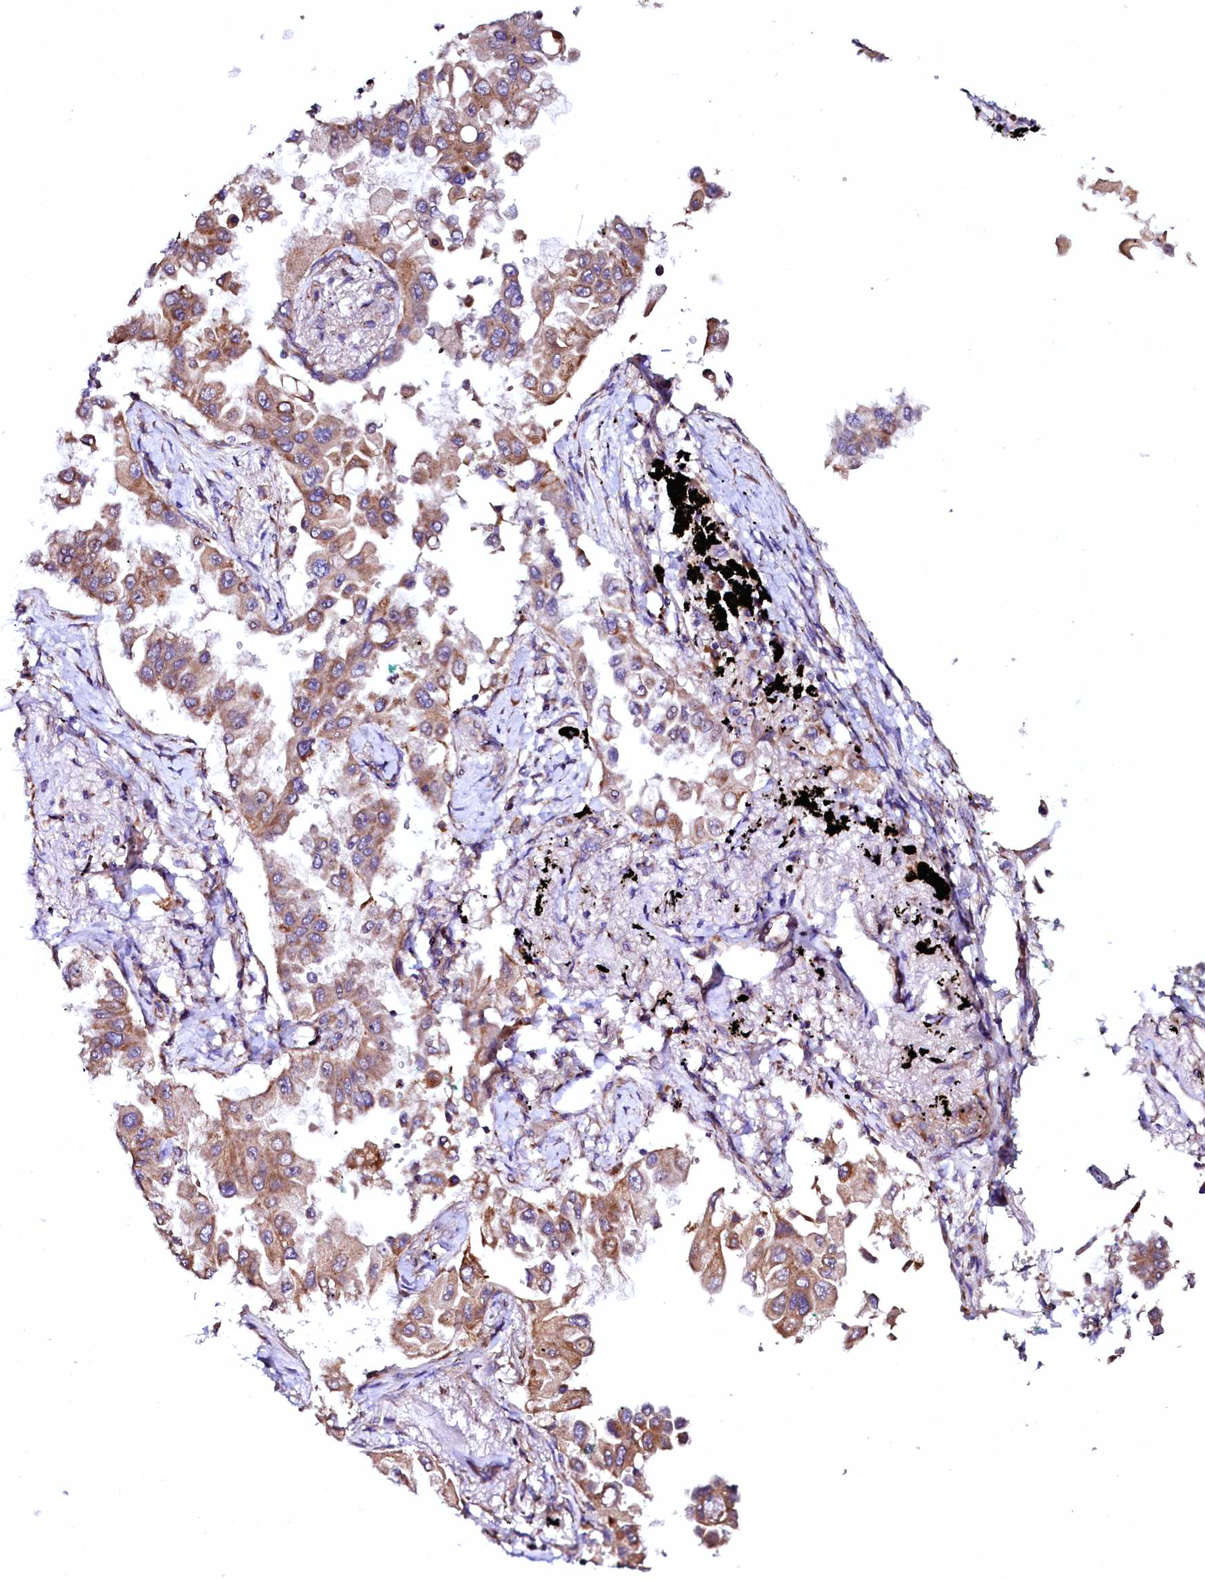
{"staining": {"intensity": "moderate", "quantity": ">75%", "location": "cytoplasmic/membranous"}, "tissue": "lung cancer", "cell_type": "Tumor cells", "image_type": "cancer", "snomed": [{"axis": "morphology", "description": "Adenocarcinoma, NOS"}, {"axis": "topography", "description": "Lung"}], "caption": "Immunohistochemical staining of adenocarcinoma (lung) shows medium levels of moderate cytoplasmic/membranous protein positivity in approximately >75% of tumor cells.", "gene": "UBE3C", "patient": {"sex": "female", "age": 67}}